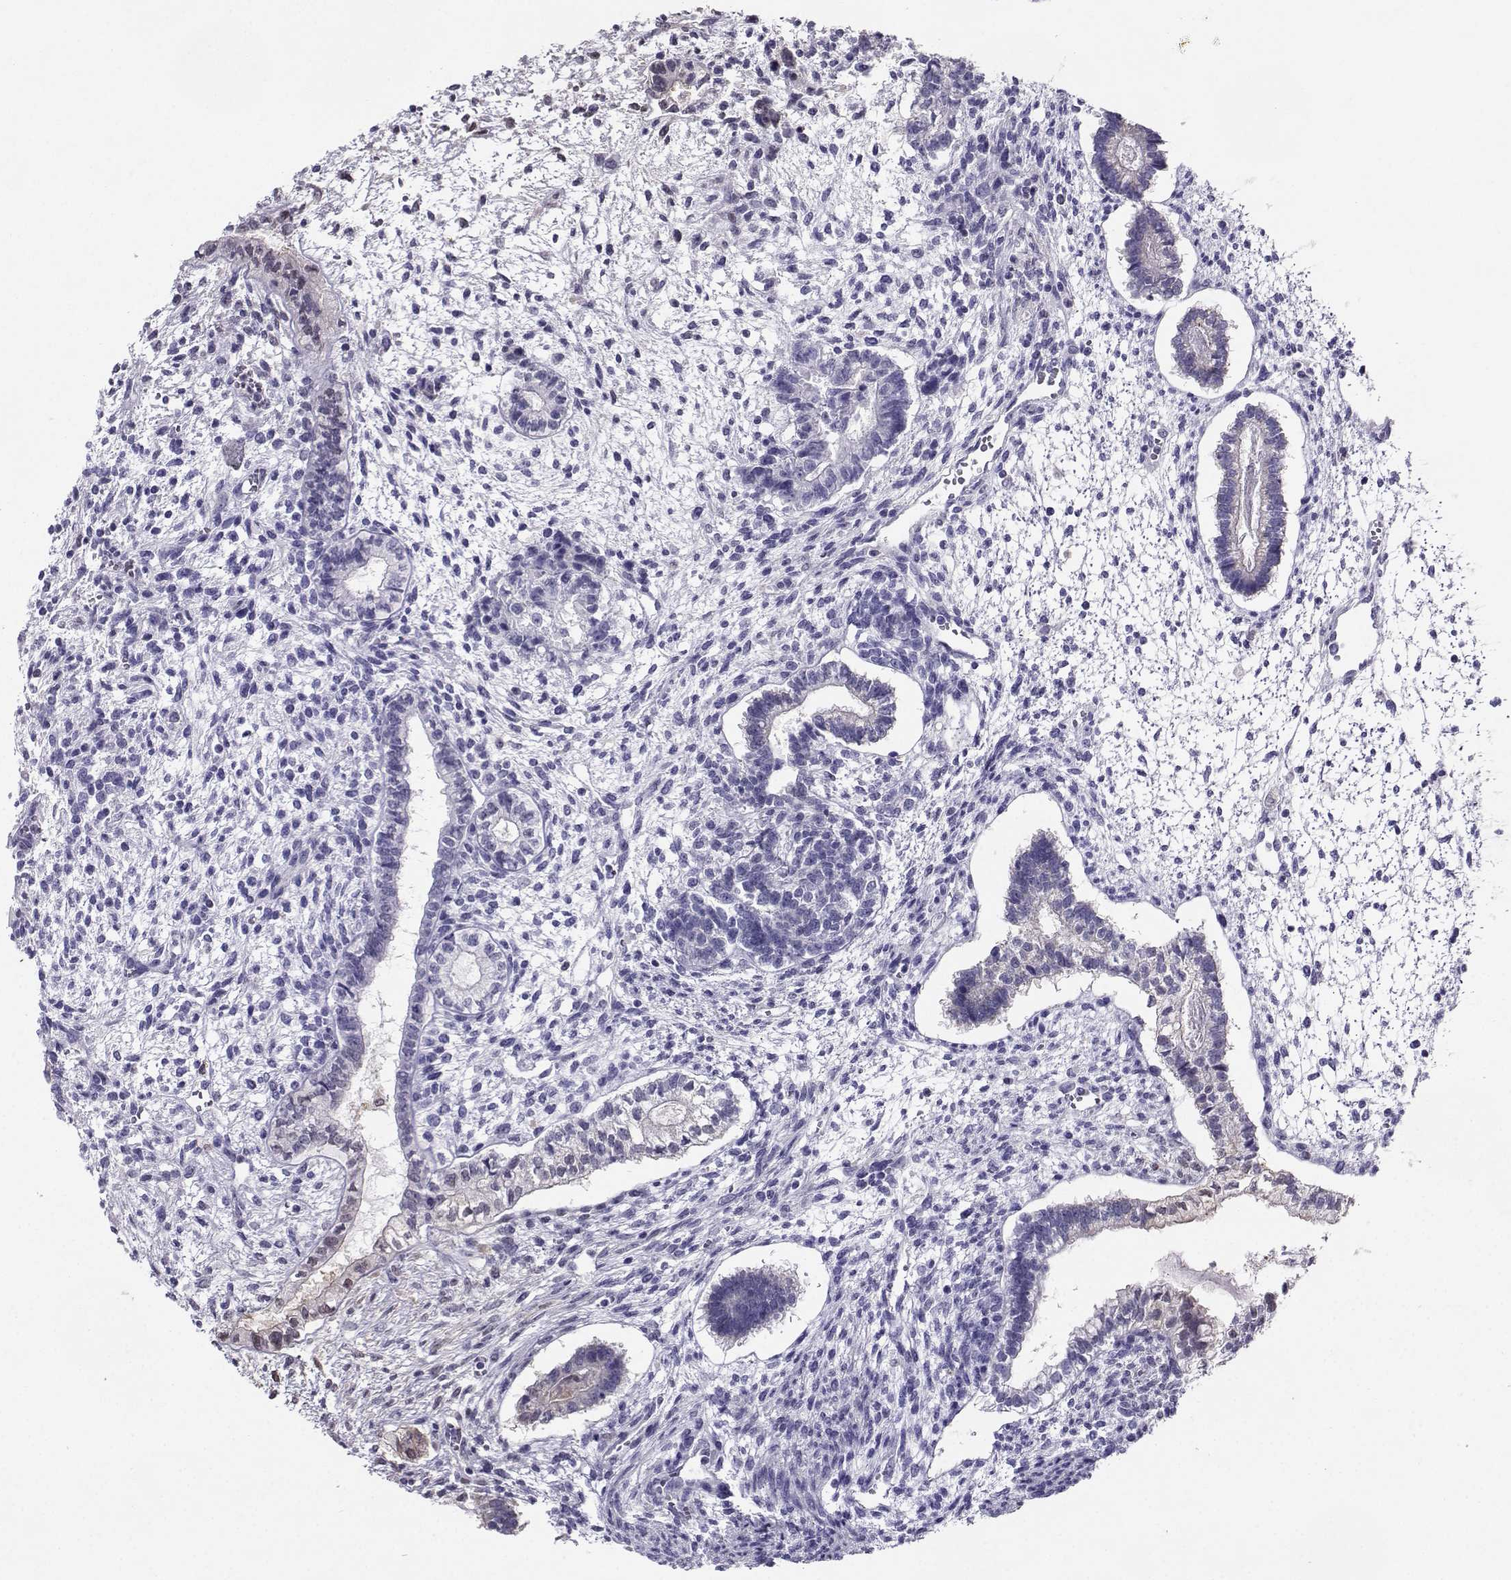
{"staining": {"intensity": "weak", "quantity": "<25%", "location": "nuclear"}, "tissue": "testis cancer", "cell_type": "Tumor cells", "image_type": "cancer", "snomed": [{"axis": "morphology", "description": "Carcinoma, Embryonal, NOS"}, {"axis": "topography", "description": "Testis"}], "caption": "The photomicrograph shows no staining of tumor cells in embryonal carcinoma (testis).", "gene": "PGK1", "patient": {"sex": "male", "age": 37}}